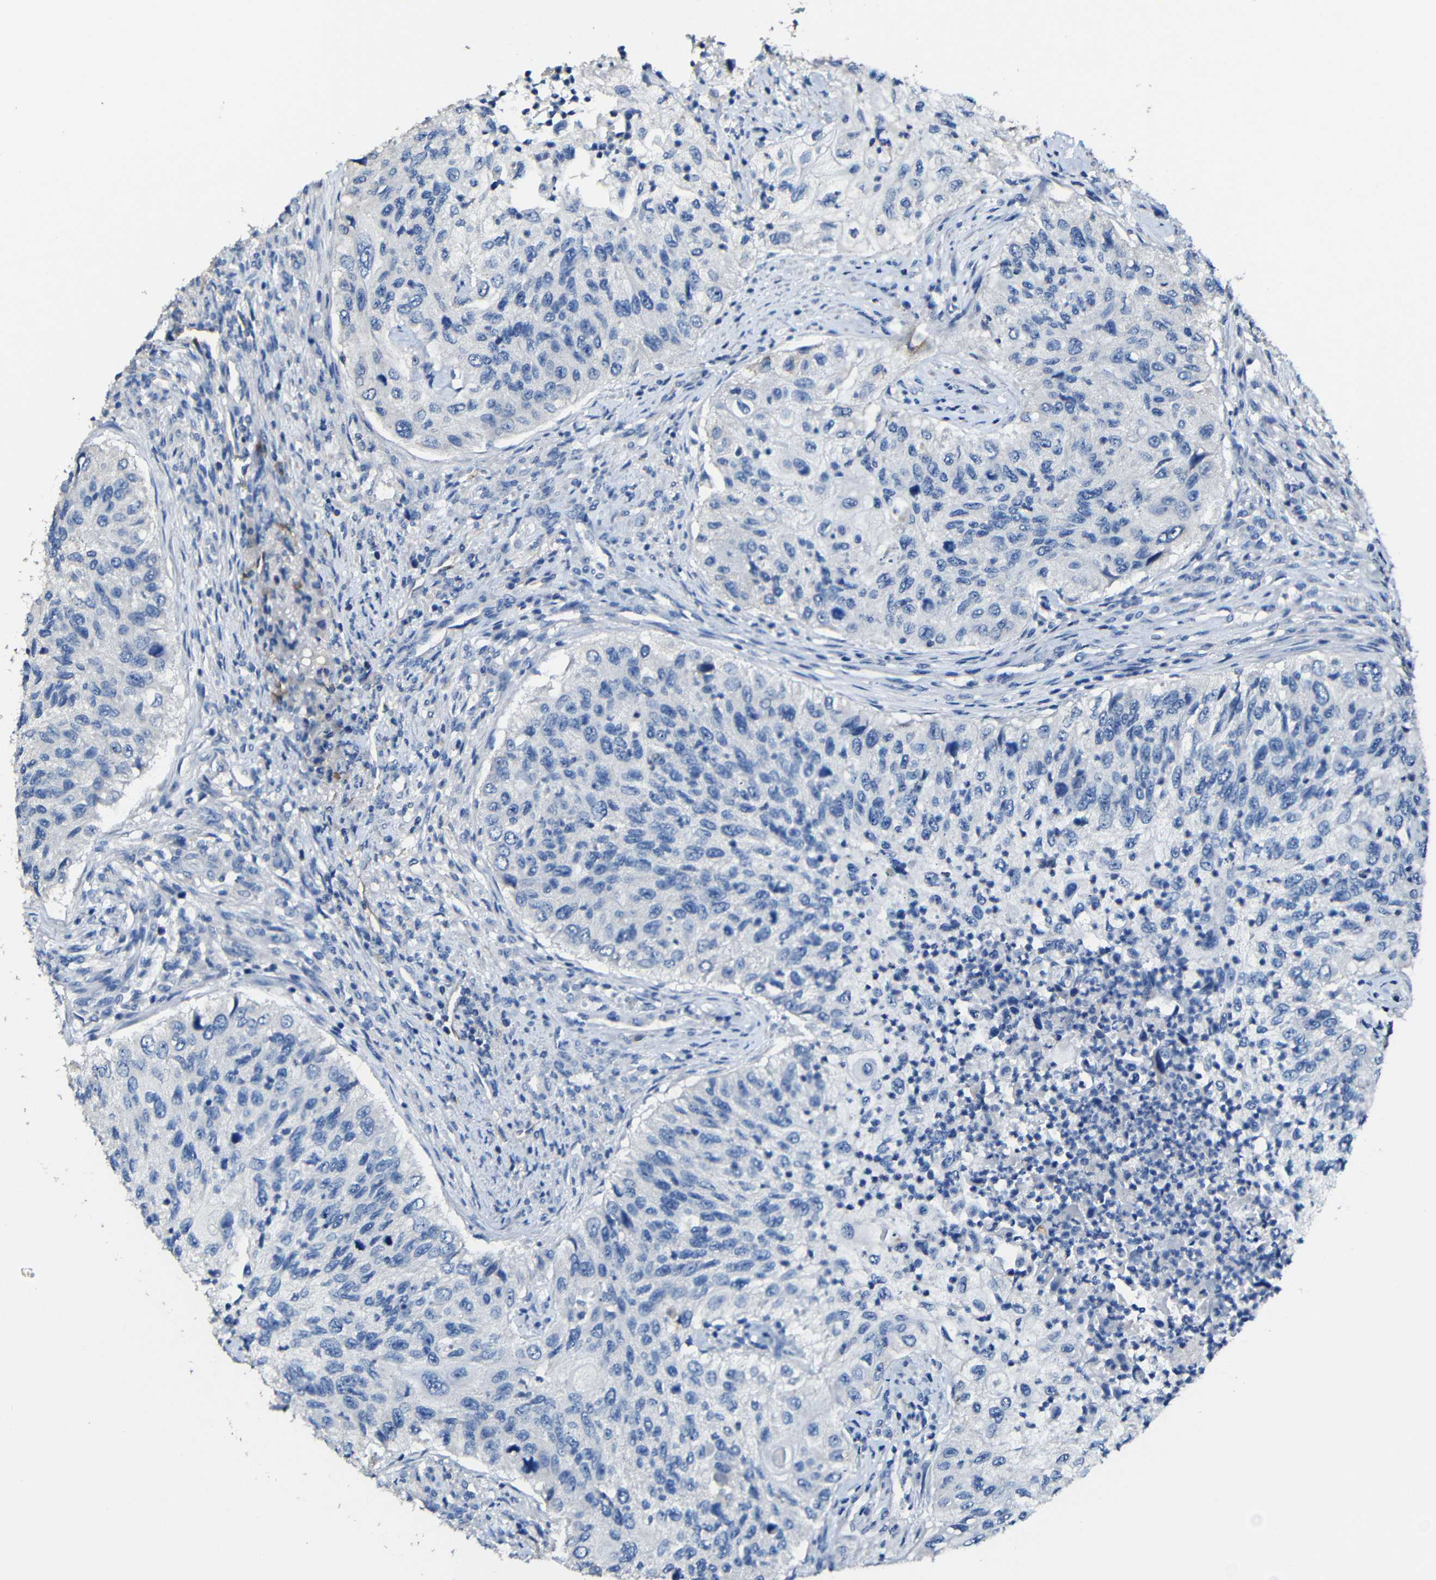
{"staining": {"intensity": "negative", "quantity": "none", "location": "none"}, "tissue": "urothelial cancer", "cell_type": "Tumor cells", "image_type": "cancer", "snomed": [{"axis": "morphology", "description": "Urothelial carcinoma, High grade"}, {"axis": "topography", "description": "Urinary bladder"}], "caption": "An image of human urothelial carcinoma (high-grade) is negative for staining in tumor cells.", "gene": "ACKR2", "patient": {"sex": "female", "age": 60}}